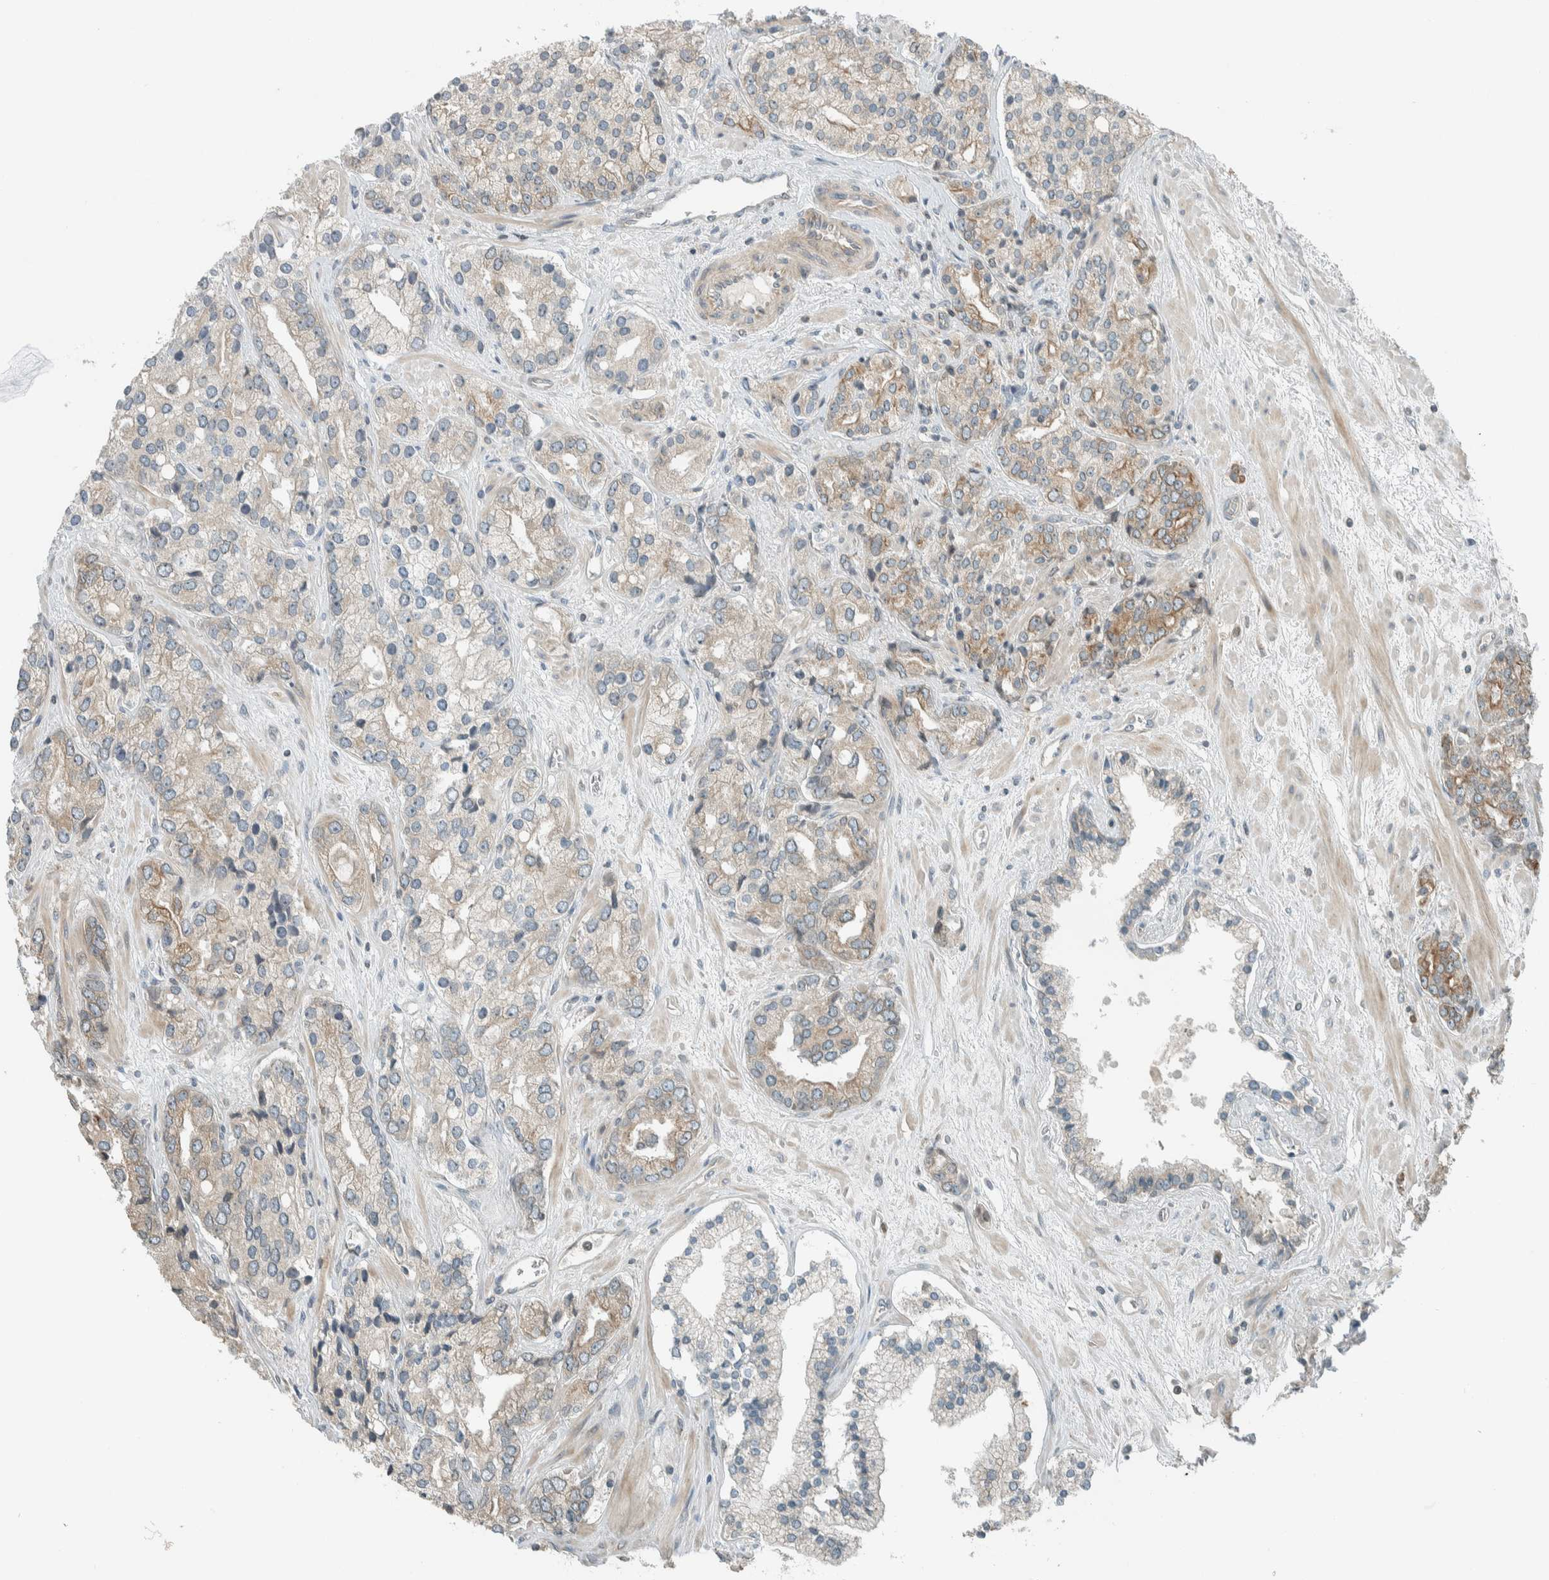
{"staining": {"intensity": "weak", "quantity": "25%-75%", "location": "cytoplasmic/membranous"}, "tissue": "prostate cancer", "cell_type": "Tumor cells", "image_type": "cancer", "snomed": [{"axis": "morphology", "description": "Adenocarcinoma, High grade"}, {"axis": "topography", "description": "Prostate"}], "caption": "High-grade adenocarcinoma (prostate) stained with DAB (3,3'-diaminobenzidine) immunohistochemistry (IHC) displays low levels of weak cytoplasmic/membranous staining in about 25%-75% of tumor cells. (brown staining indicates protein expression, while blue staining denotes nuclei).", "gene": "SEL1L", "patient": {"sex": "male", "age": 71}}